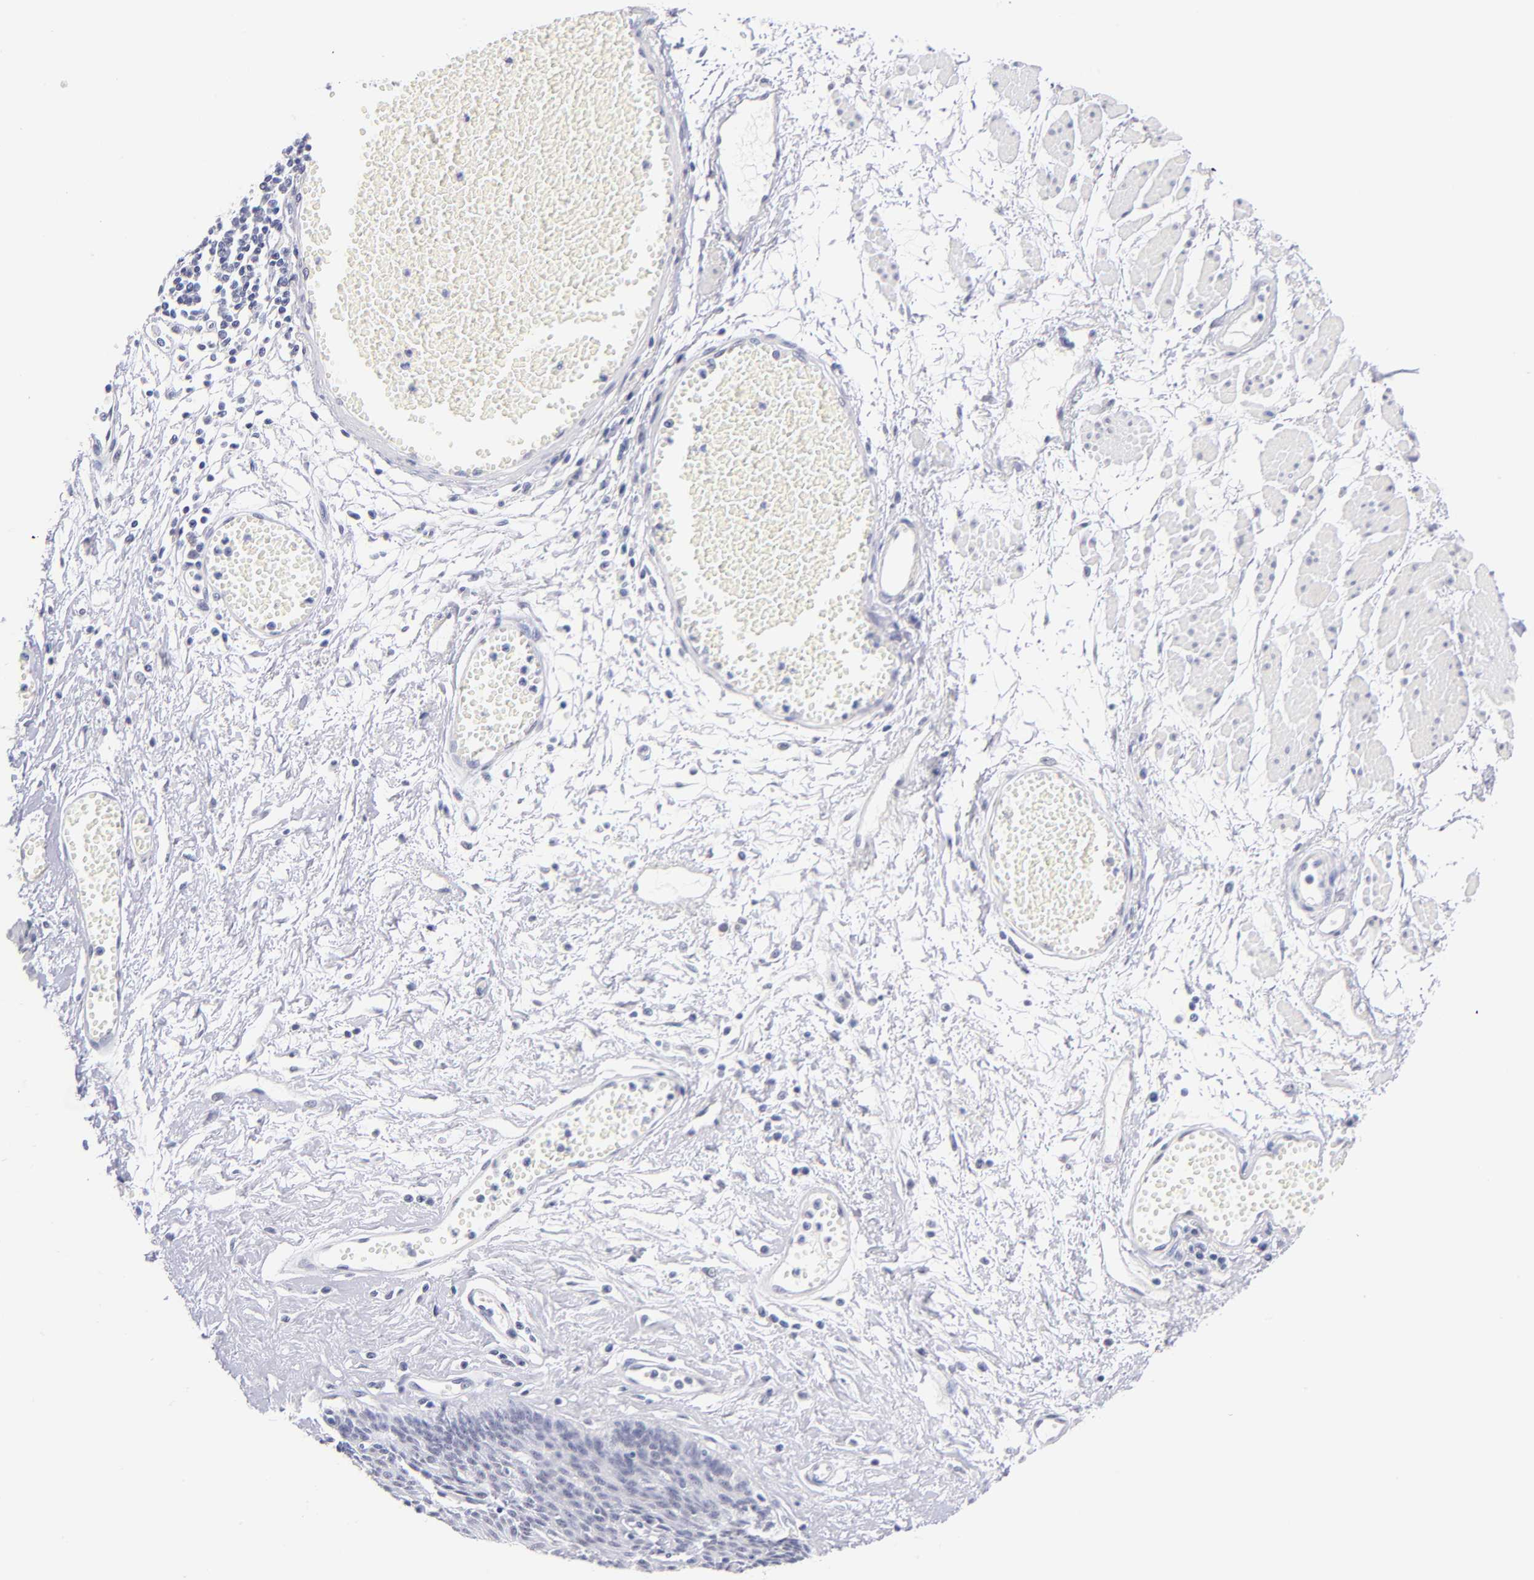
{"staining": {"intensity": "negative", "quantity": "none", "location": "none"}, "tissue": "esophagus", "cell_type": "Squamous epithelial cells", "image_type": "normal", "snomed": [{"axis": "morphology", "description": "Normal tissue, NOS"}, {"axis": "topography", "description": "Esophagus"}], "caption": "Esophagus was stained to show a protein in brown. There is no significant expression in squamous epithelial cells. (Brightfield microscopy of DAB (3,3'-diaminobenzidine) immunohistochemistry at high magnification).", "gene": "SNRPB", "patient": {"sex": "male", "age": 65}}